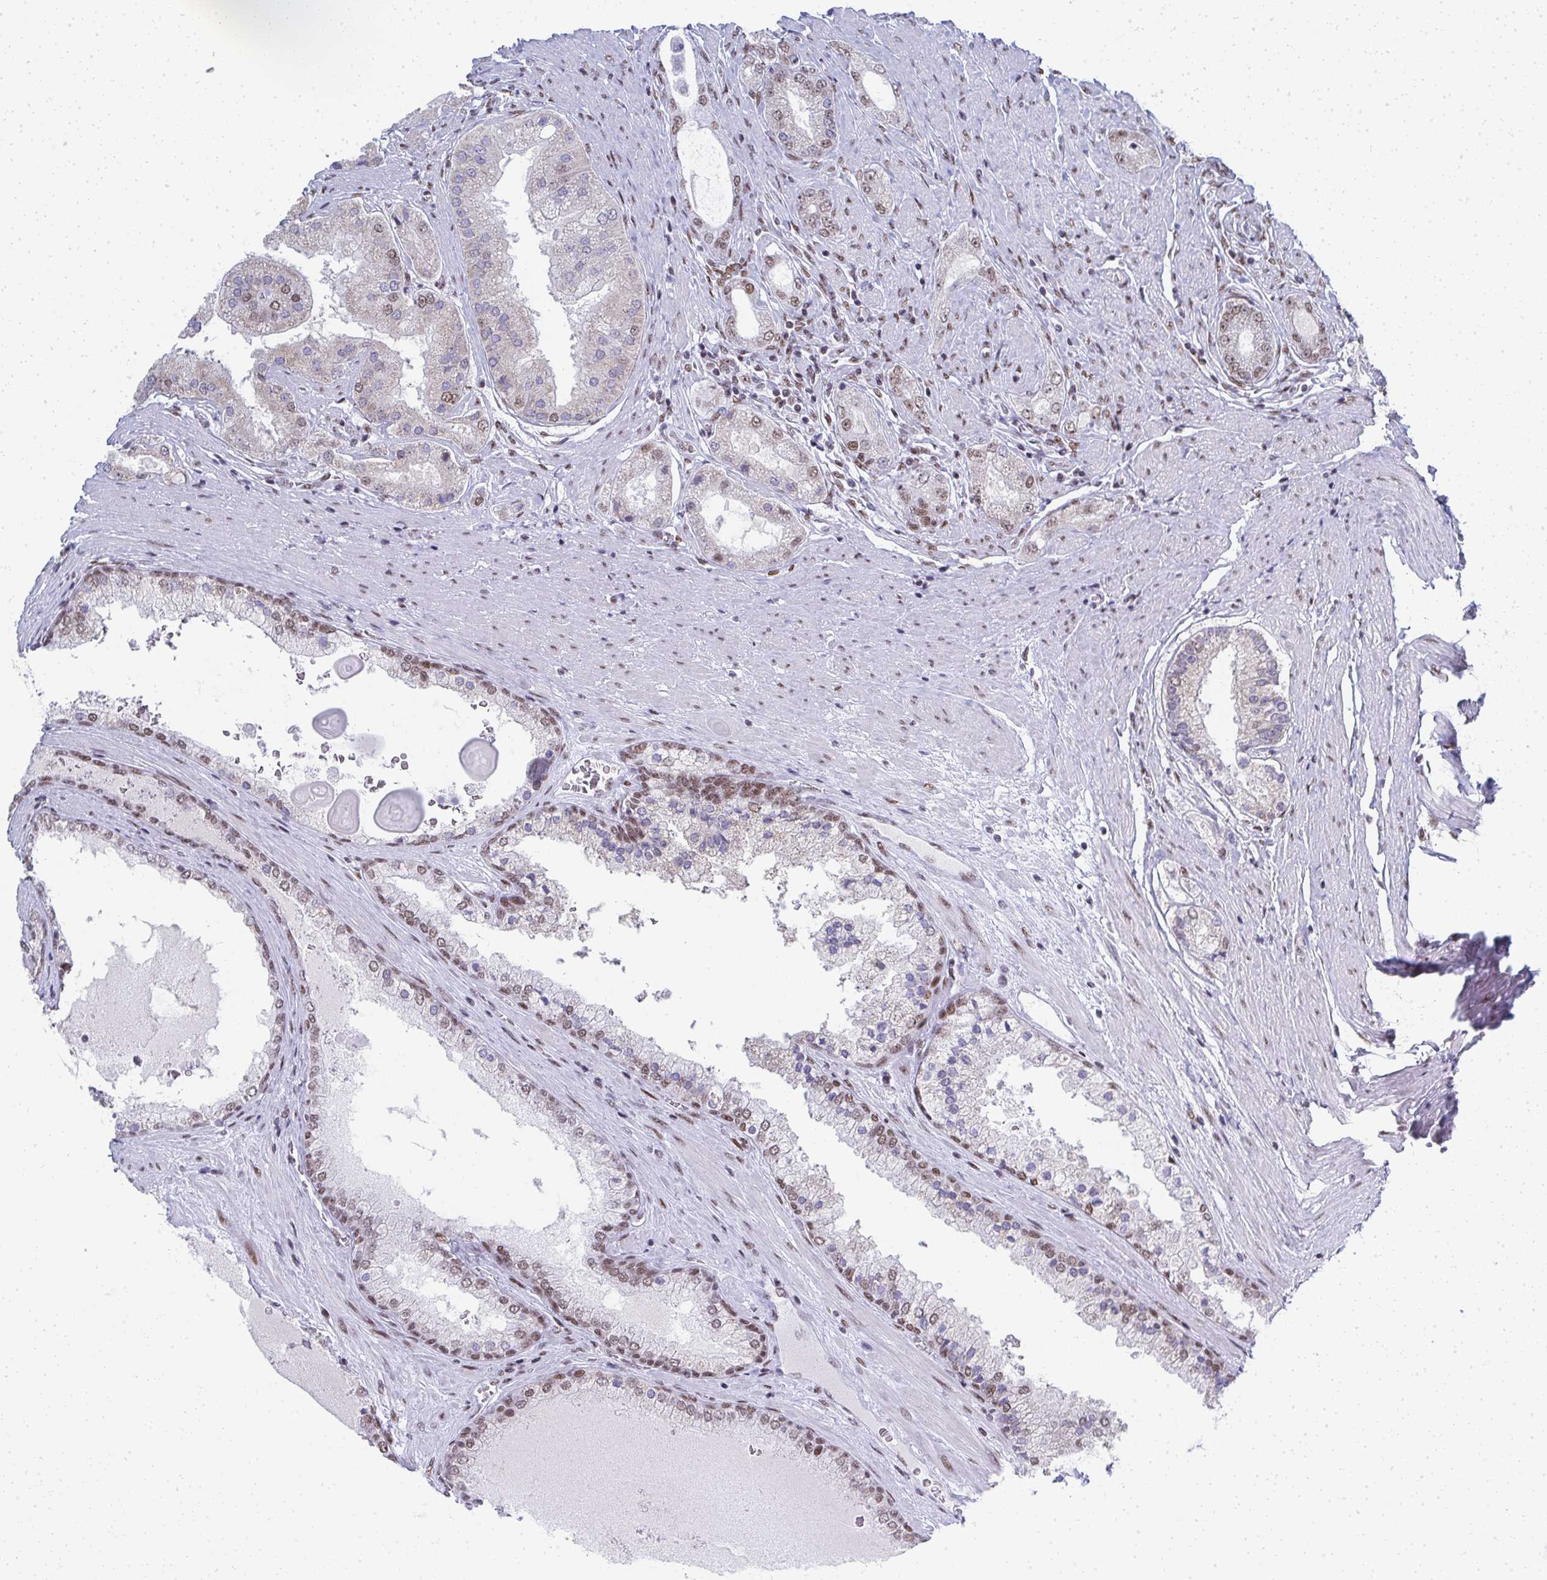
{"staining": {"intensity": "weak", "quantity": "25%-75%", "location": "nuclear"}, "tissue": "prostate cancer", "cell_type": "Tumor cells", "image_type": "cancer", "snomed": [{"axis": "morphology", "description": "Adenocarcinoma, High grade"}, {"axis": "topography", "description": "Prostate"}], "caption": "A histopathology image of human high-grade adenocarcinoma (prostate) stained for a protein exhibits weak nuclear brown staining in tumor cells.", "gene": "CREBBP", "patient": {"sex": "male", "age": 67}}